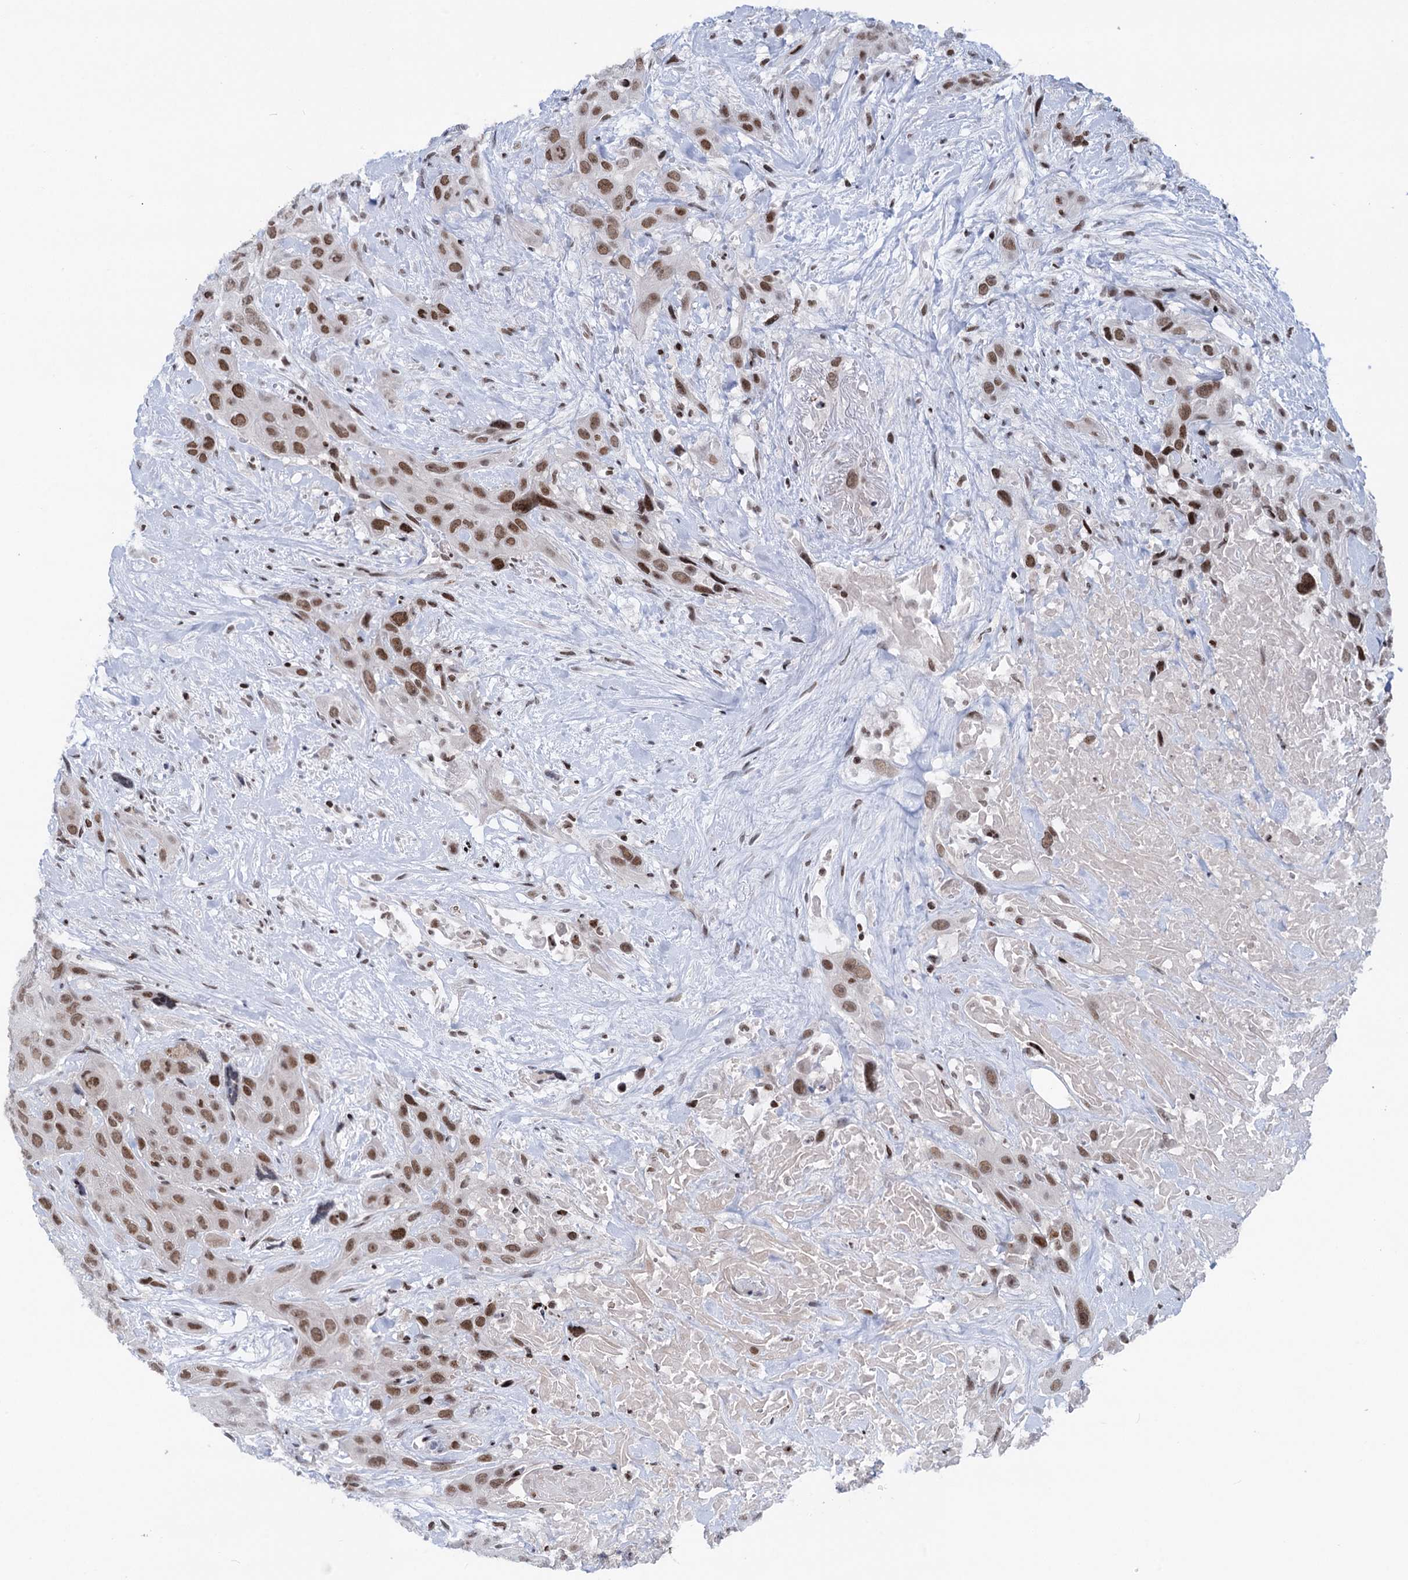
{"staining": {"intensity": "moderate", "quantity": ">75%", "location": "nuclear"}, "tissue": "head and neck cancer", "cell_type": "Tumor cells", "image_type": "cancer", "snomed": [{"axis": "morphology", "description": "Squamous cell carcinoma, NOS"}, {"axis": "topography", "description": "Head-Neck"}], "caption": "Immunohistochemical staining of human head and neck cancer shows medium levels of moderate nuclear protein positivity in approximately >75% of tumor cells. (DAB (3,3'-diaminobenzidine) = brown stain, brightfield microscopy at high magnification).", "gene": "ZCCHC10", "patient": {"sex": "male", "age": 81}}